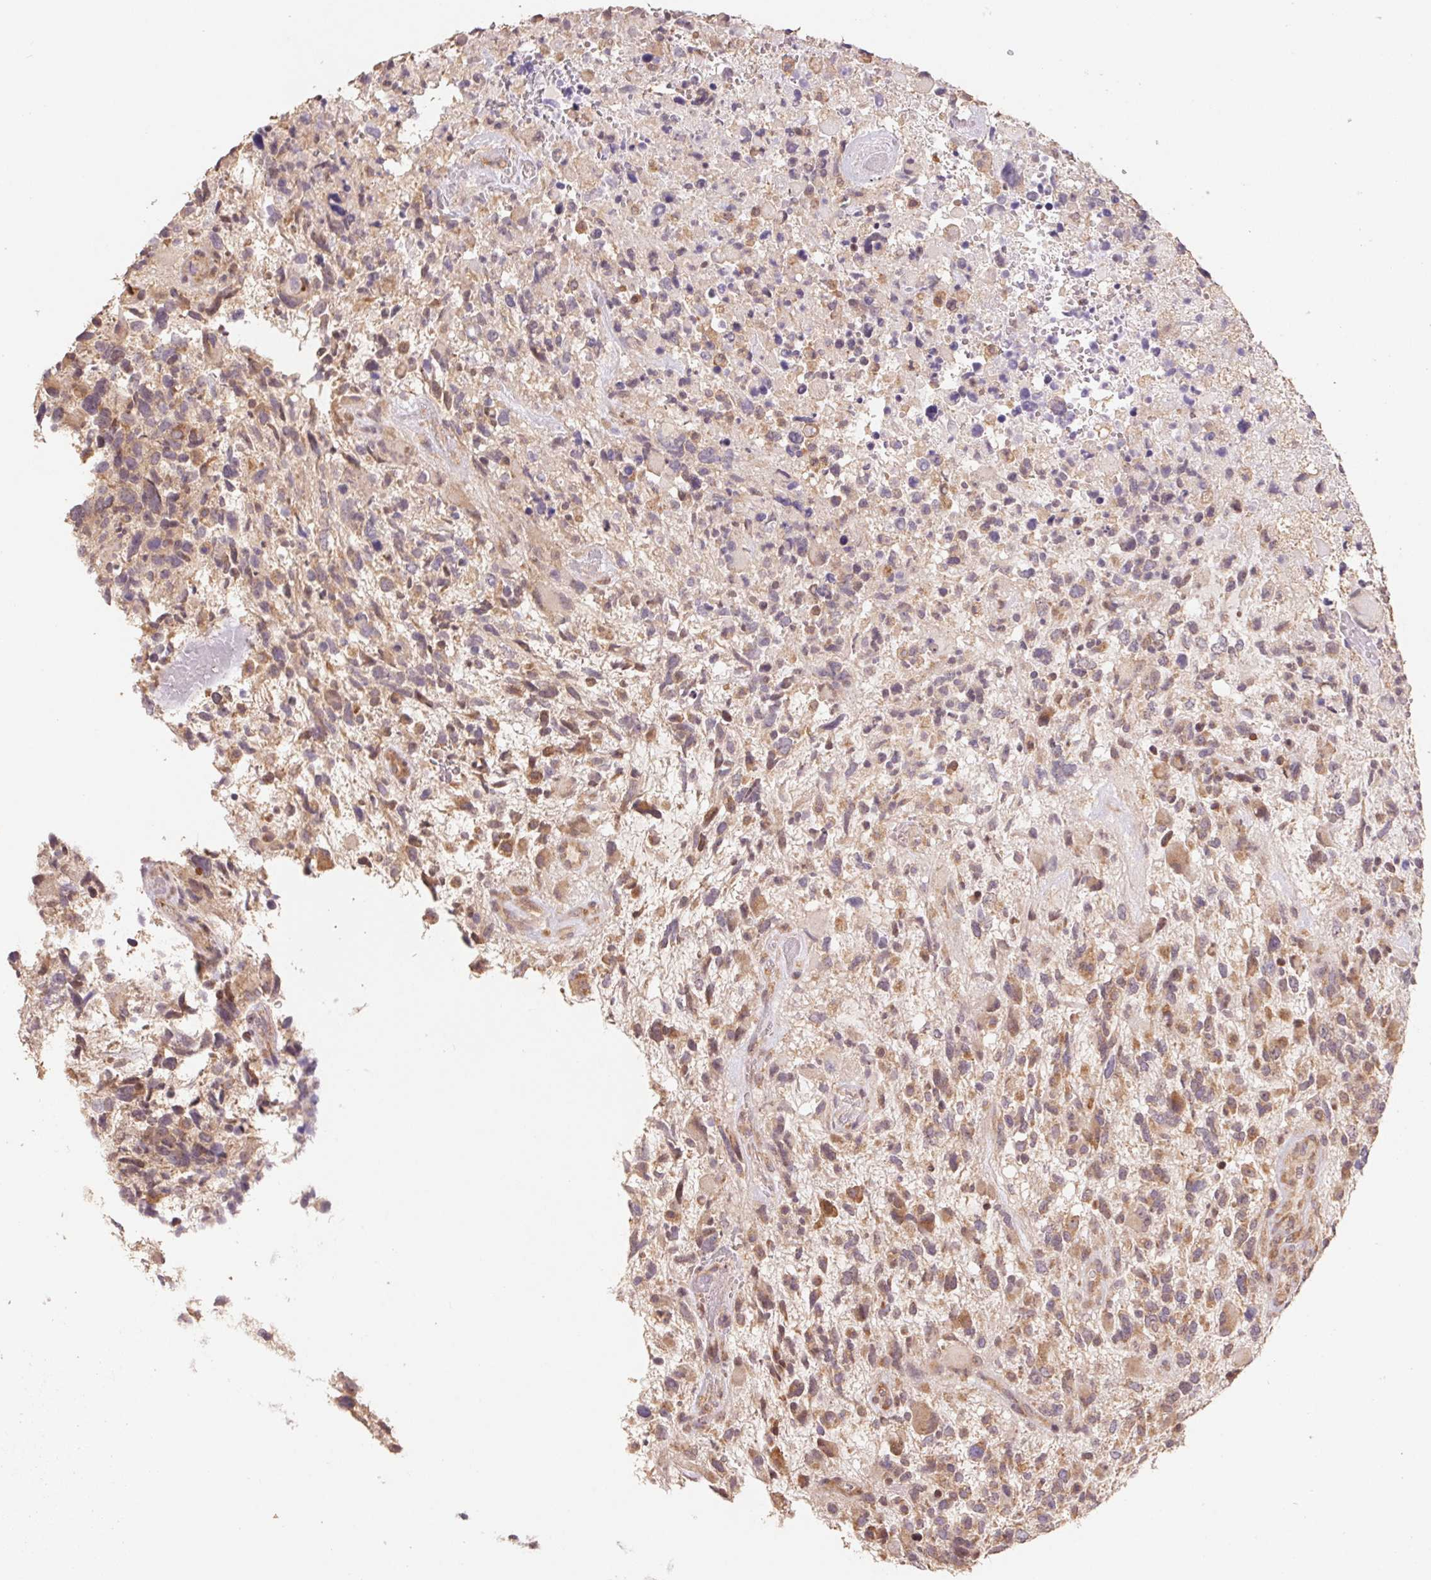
{"staining": {"intensity": "moderate", "quantity": "25%-75%", "location": "cytoplasmic/membranous"}, "tissue": "glioma", "cell_type": "Tumor cells", "image_type": "cancer", "snomed": [{"axis": "morphology", "description": "Glioma, malignant, High grade"}, {"axis": "topography", "description": "Brain"}], "caption": "High-magnification brightfield microscopy of malignant high-grade glioma stained with DAB (brown) and counterstained with hematoxylin (blue). tumor cells exhibit moderate cytoplasmic/membranous positivity is present in about25%-75% of cells. Using DAB (3,3'-diaminobenzidine) (brown) and hematoxylin (blue) stains, captured at high magnification using brightfield microscopy.", "gene": "RPL27A", "patient": {"sex": "female", "age": 71}}